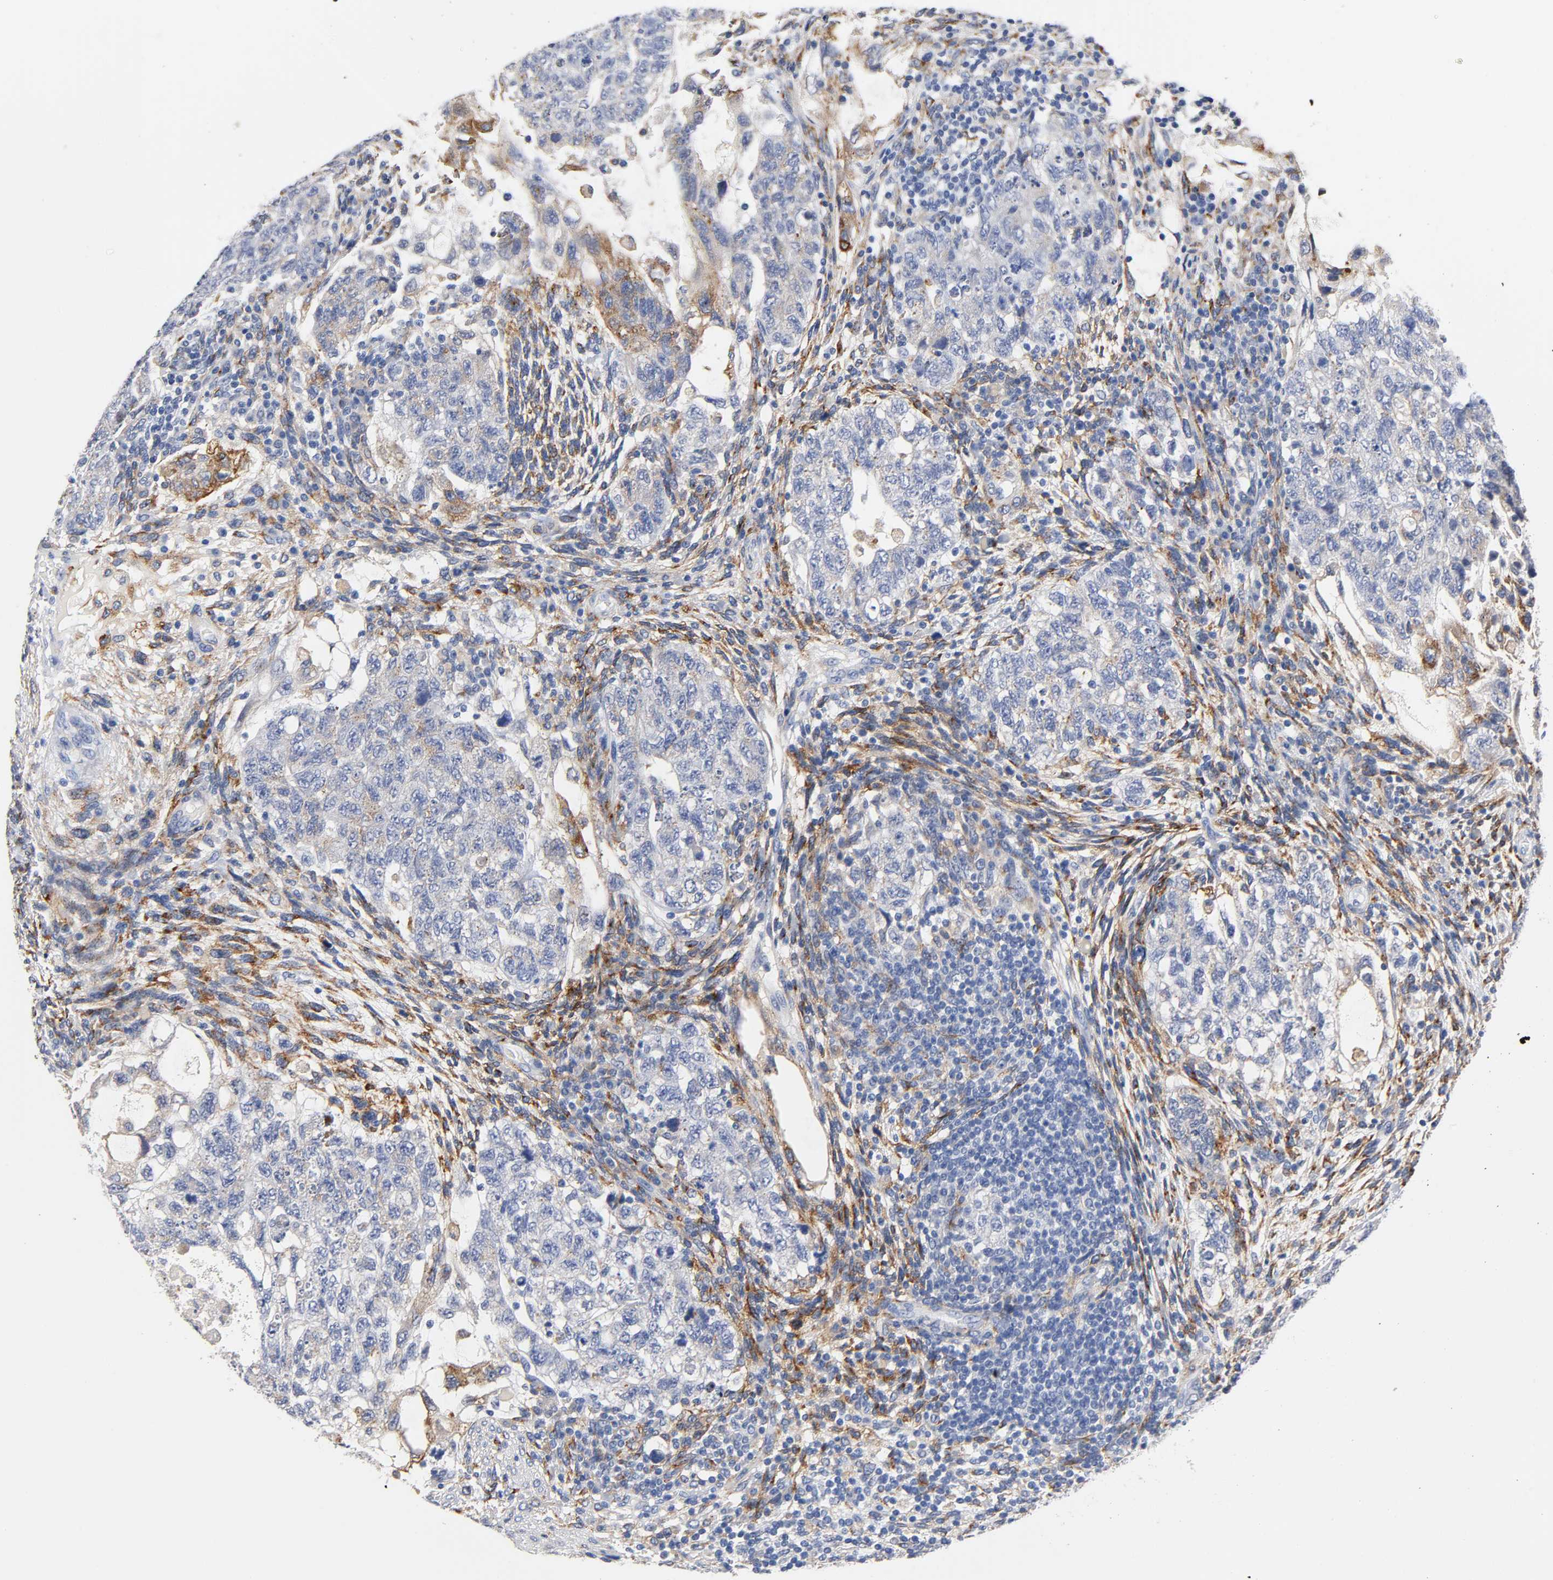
{"staining": {"intensity": "negative", "quantity": "none", "location": "none"}, "tissue": "testis cancer", "cell_type": "Tumor cells", "image_type": "cancer", "snomed": [{"axis": "morphology", "description": "Normal tissue, NOS"}, {"axis": "morphology", "description": "Carcinoma, Embryonal, NOS"}, {"axis": "topography", "description": "Testis"}], "caption": "Immunohistochemical staining of human testis cancer (embryonal carcinoma) displays no significant staining in tumor cells.", "gene": "LRP1", "patient": {"sex": "male", "age": 36}}